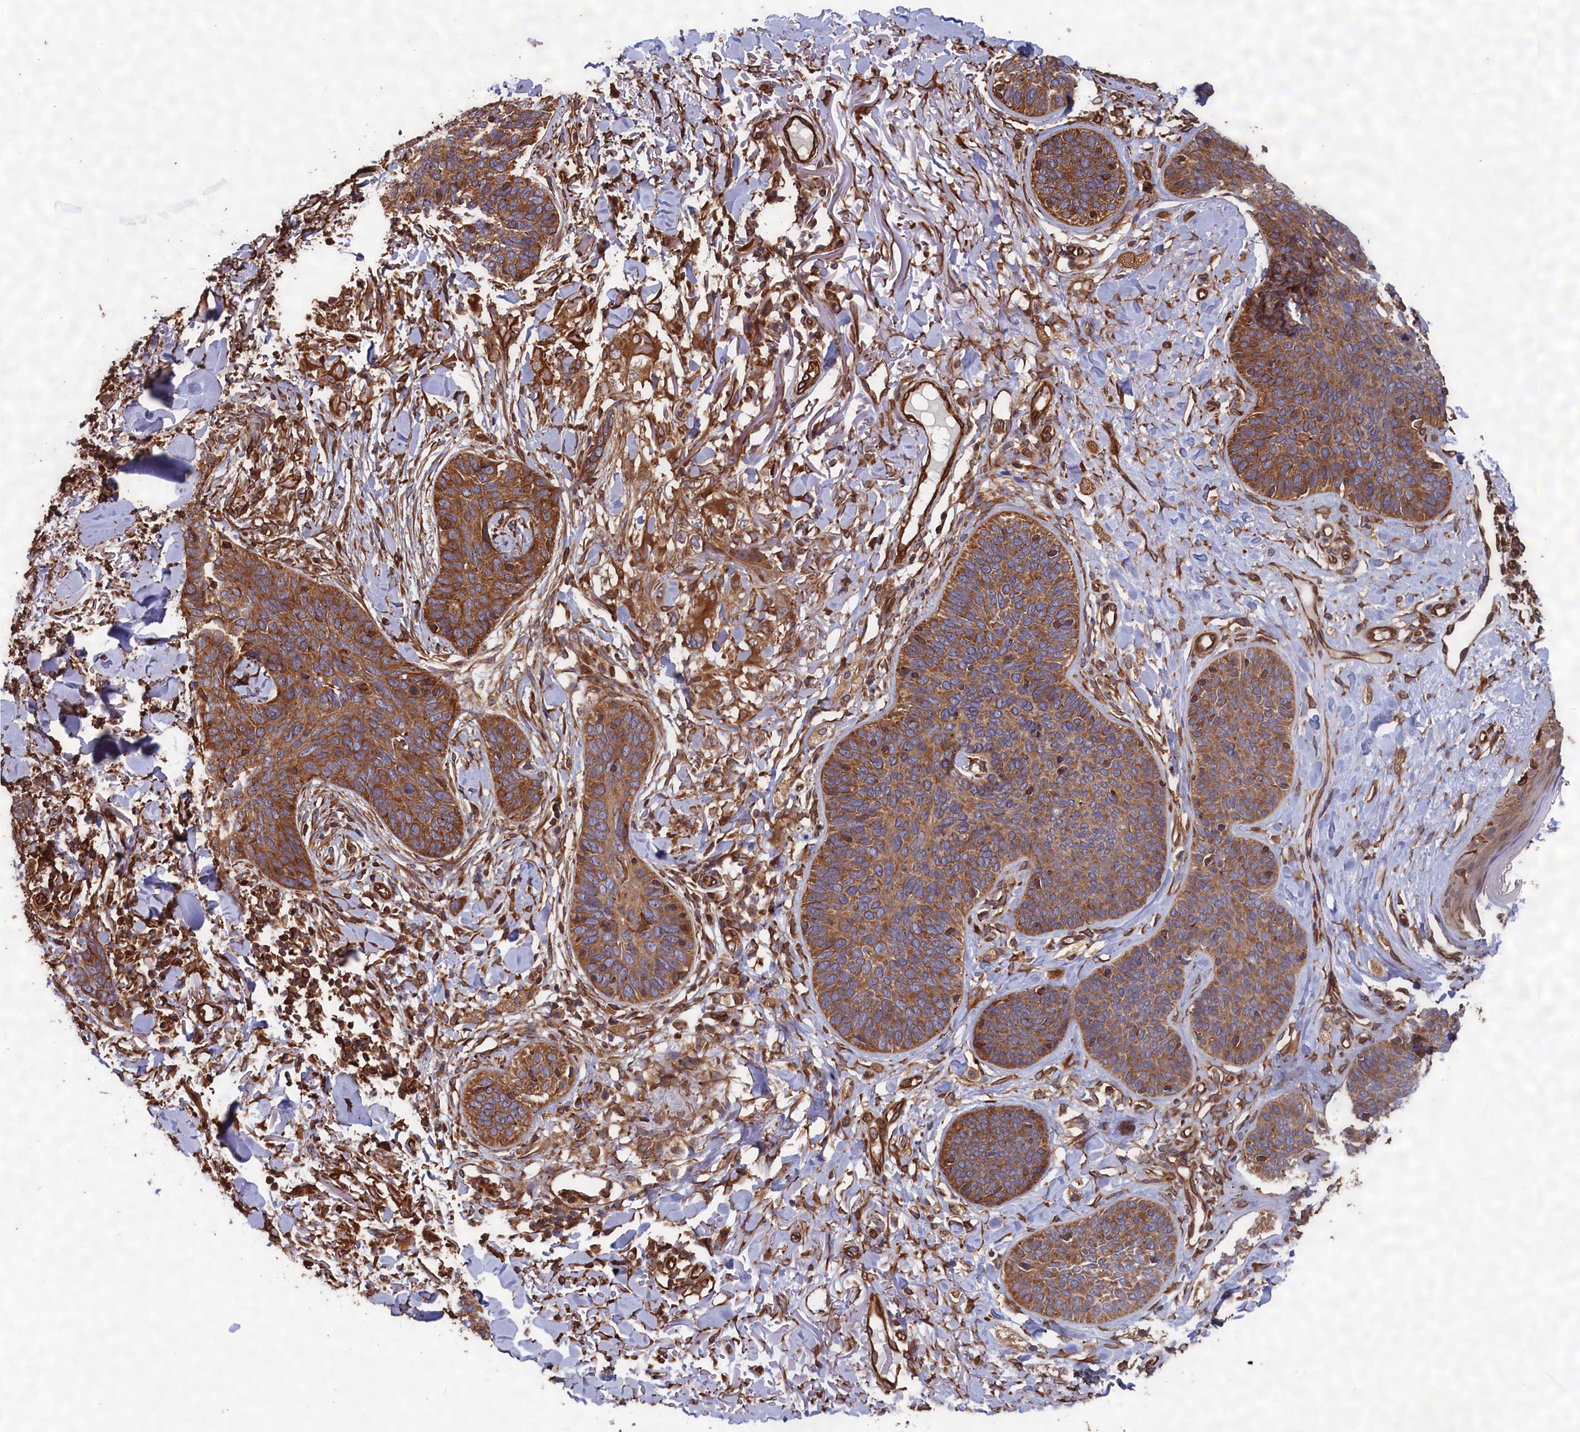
{"staining": {"intensity": "strong", "quantity": "25%-75%", "location": "cytoplasmic/membranous"}, "tissue": "skin cancer", "cell_type": "Tumor cells", "image_type": "cancer", "snomed": [{"axis": "morphology", "description": "Basal cell carcinoma"}, {"axis": "topography", "description": "Skin"}], "caption": "Protein expression analysis of skin cancer demonstrates strong cytoplasmic/membranous positivity in about 25%-75% of tumor cells. The staining is performed using DAB brown chromogen to label protein expression. The nuclei are counter-stained blue using hematoxylin.", "gene": "CCDC124", "patient": {"sex": "male", "age": 85}}